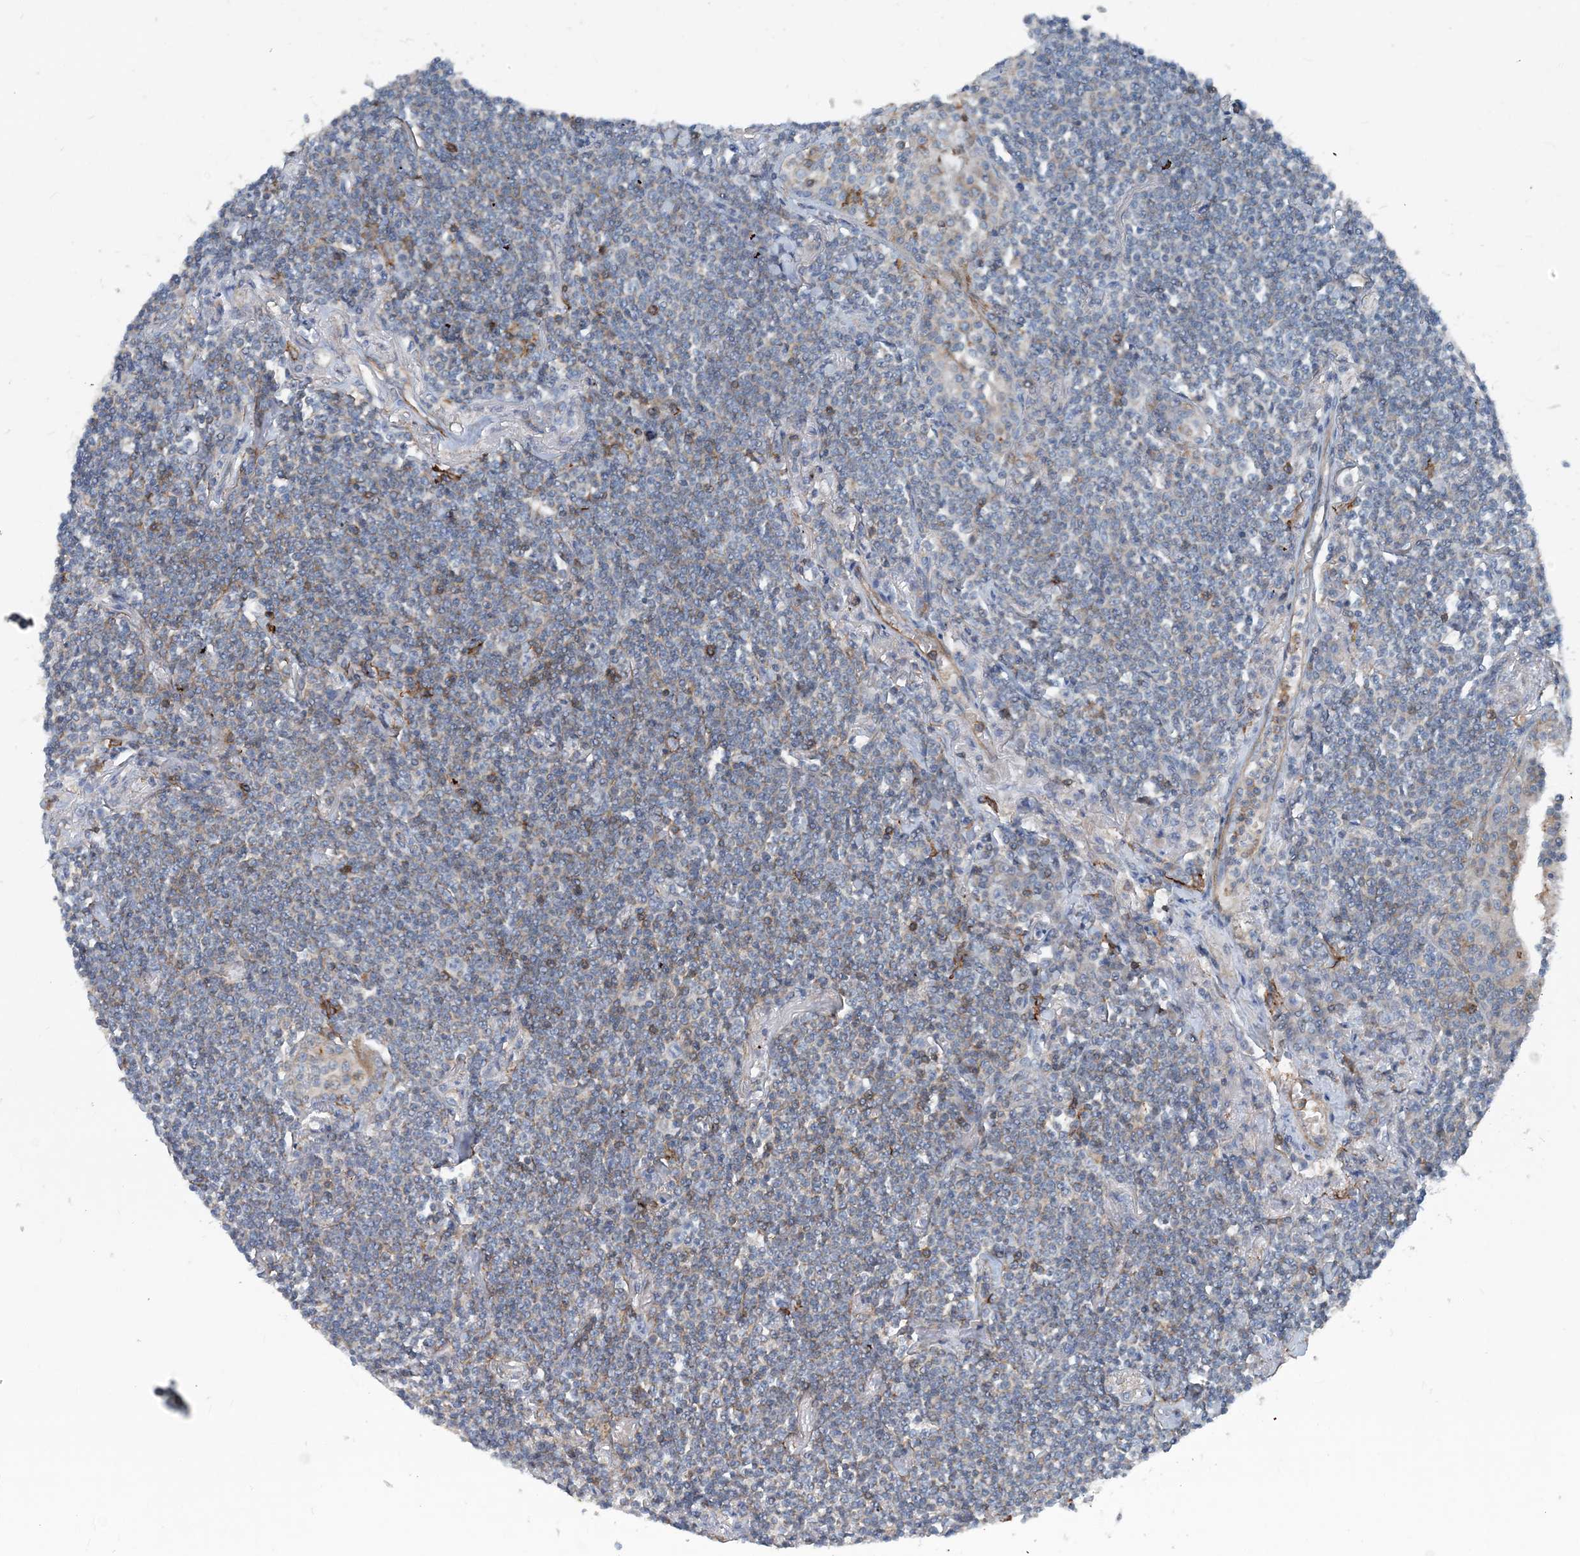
{"staining": {"intensity": "negative", "quantity": "none", "location": "none"}, "tissue": "lymphoma", "cell_type": "Tumor cells", "image_type": "cancer", "snomed": [{"axis": "morphology", "description": "Malignant lymphoma, non-Hodgkin's type, Low grade"}, {"axis": "topography", "description": "Lung"}], "caption": "Image shows no significant protein staining in tumor cells of malignant lymphoma, non-Hodgkin's type (low-grade). (Stains: DAB immunohistochemistry with hematoxylin counter stain, Microscopy: brightfield microscopy at high magnification).", "gene": "DGUOK", "patient": {"sex": "female", "age": 71}}